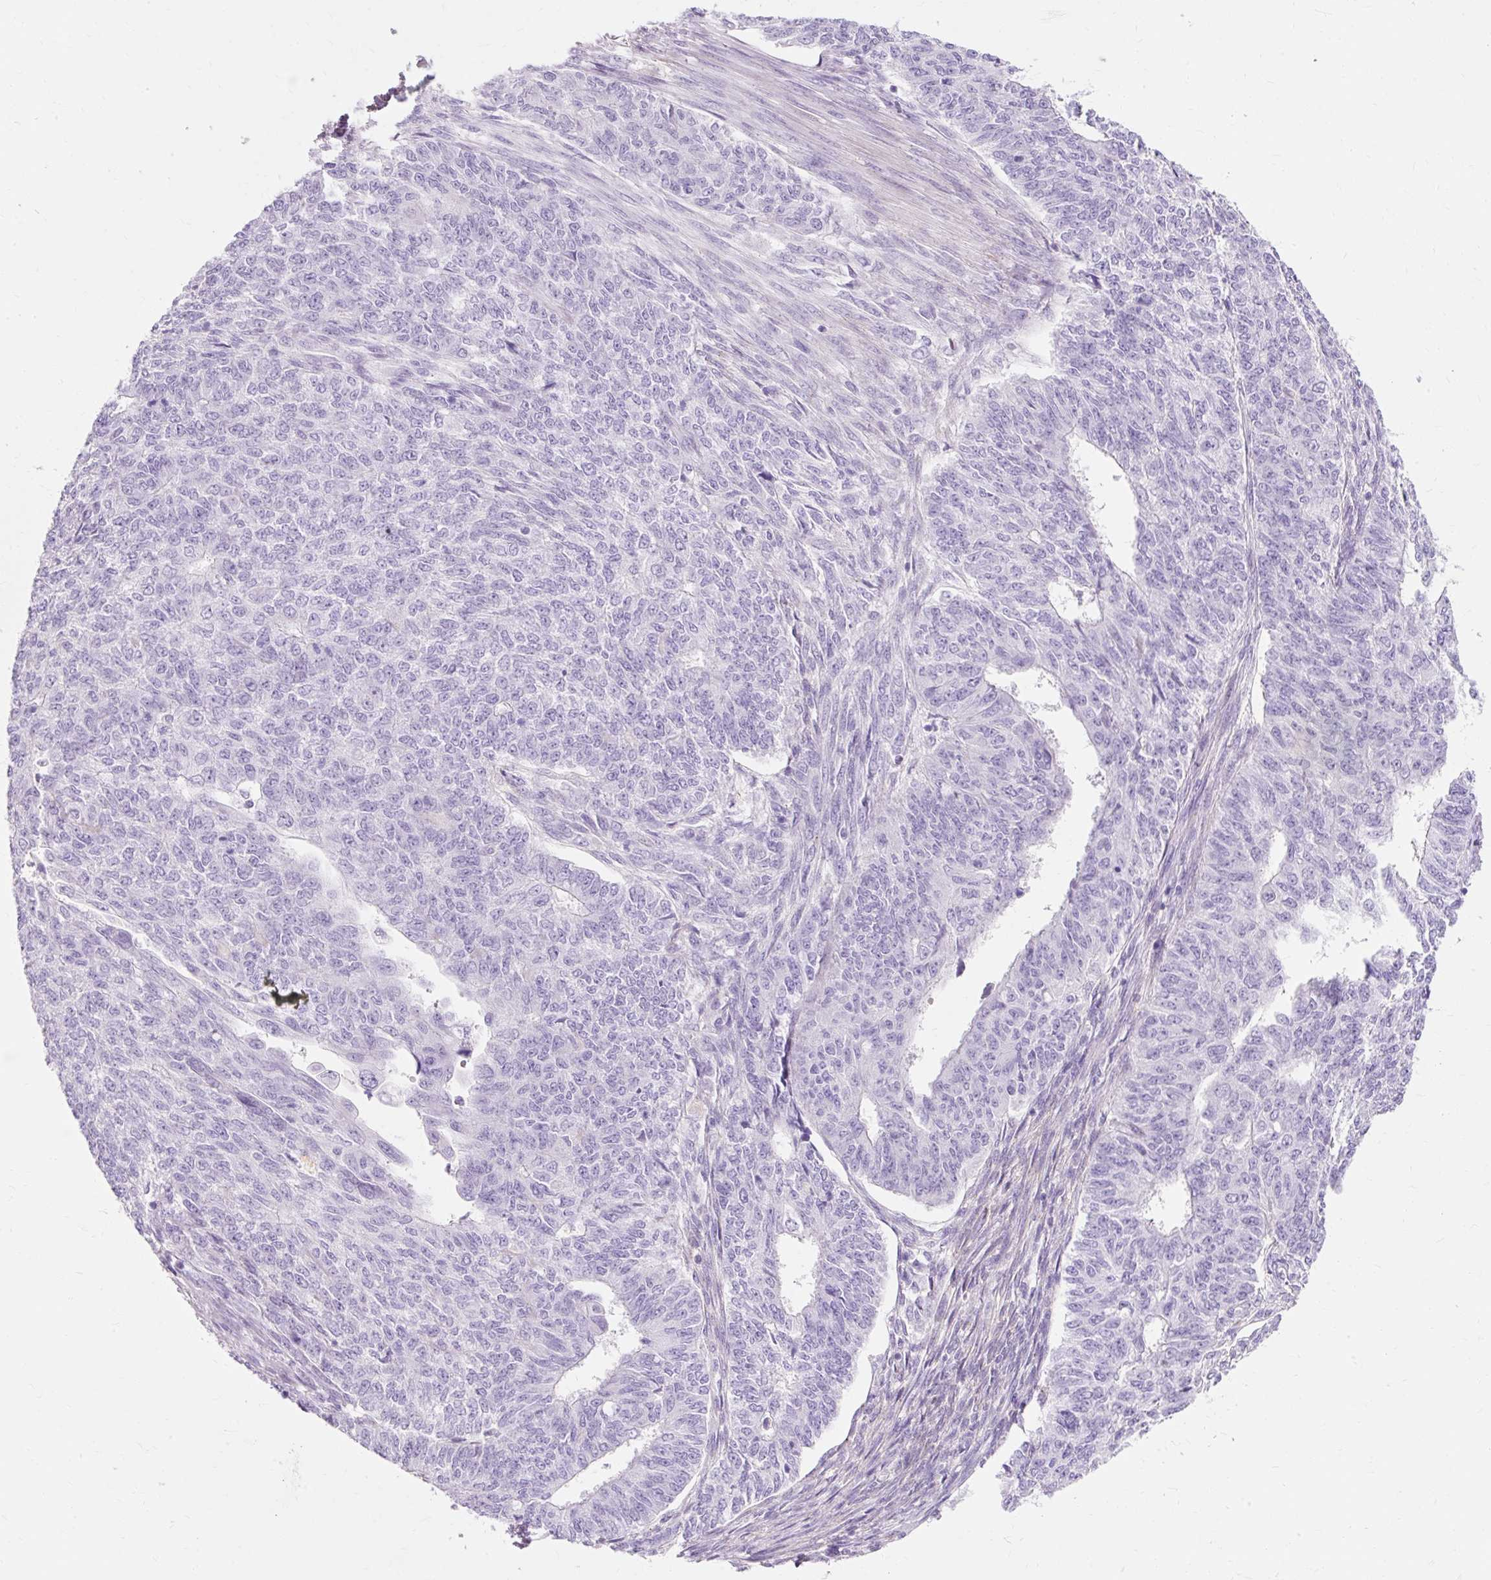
{"staining": {"intensity": "negative", "quantity": "none", "location": "none"}, "tissue": "endometrial cancer", "cell_type": "Tumor cells", "image_type": "cancer", "snomed": [{"axis": "morphology", "description": "Adenocarcinoma, NOS"}, {"axis": "topography", "description": "Endometrium"}], "caption": "This is an immunohistochemistry photomicrograph of endometrial cancer (adenocarcinoma). There is no staining in tumor cells.", "gene": "CLDN25", "patient": {"sex": "female", "age": 32}}